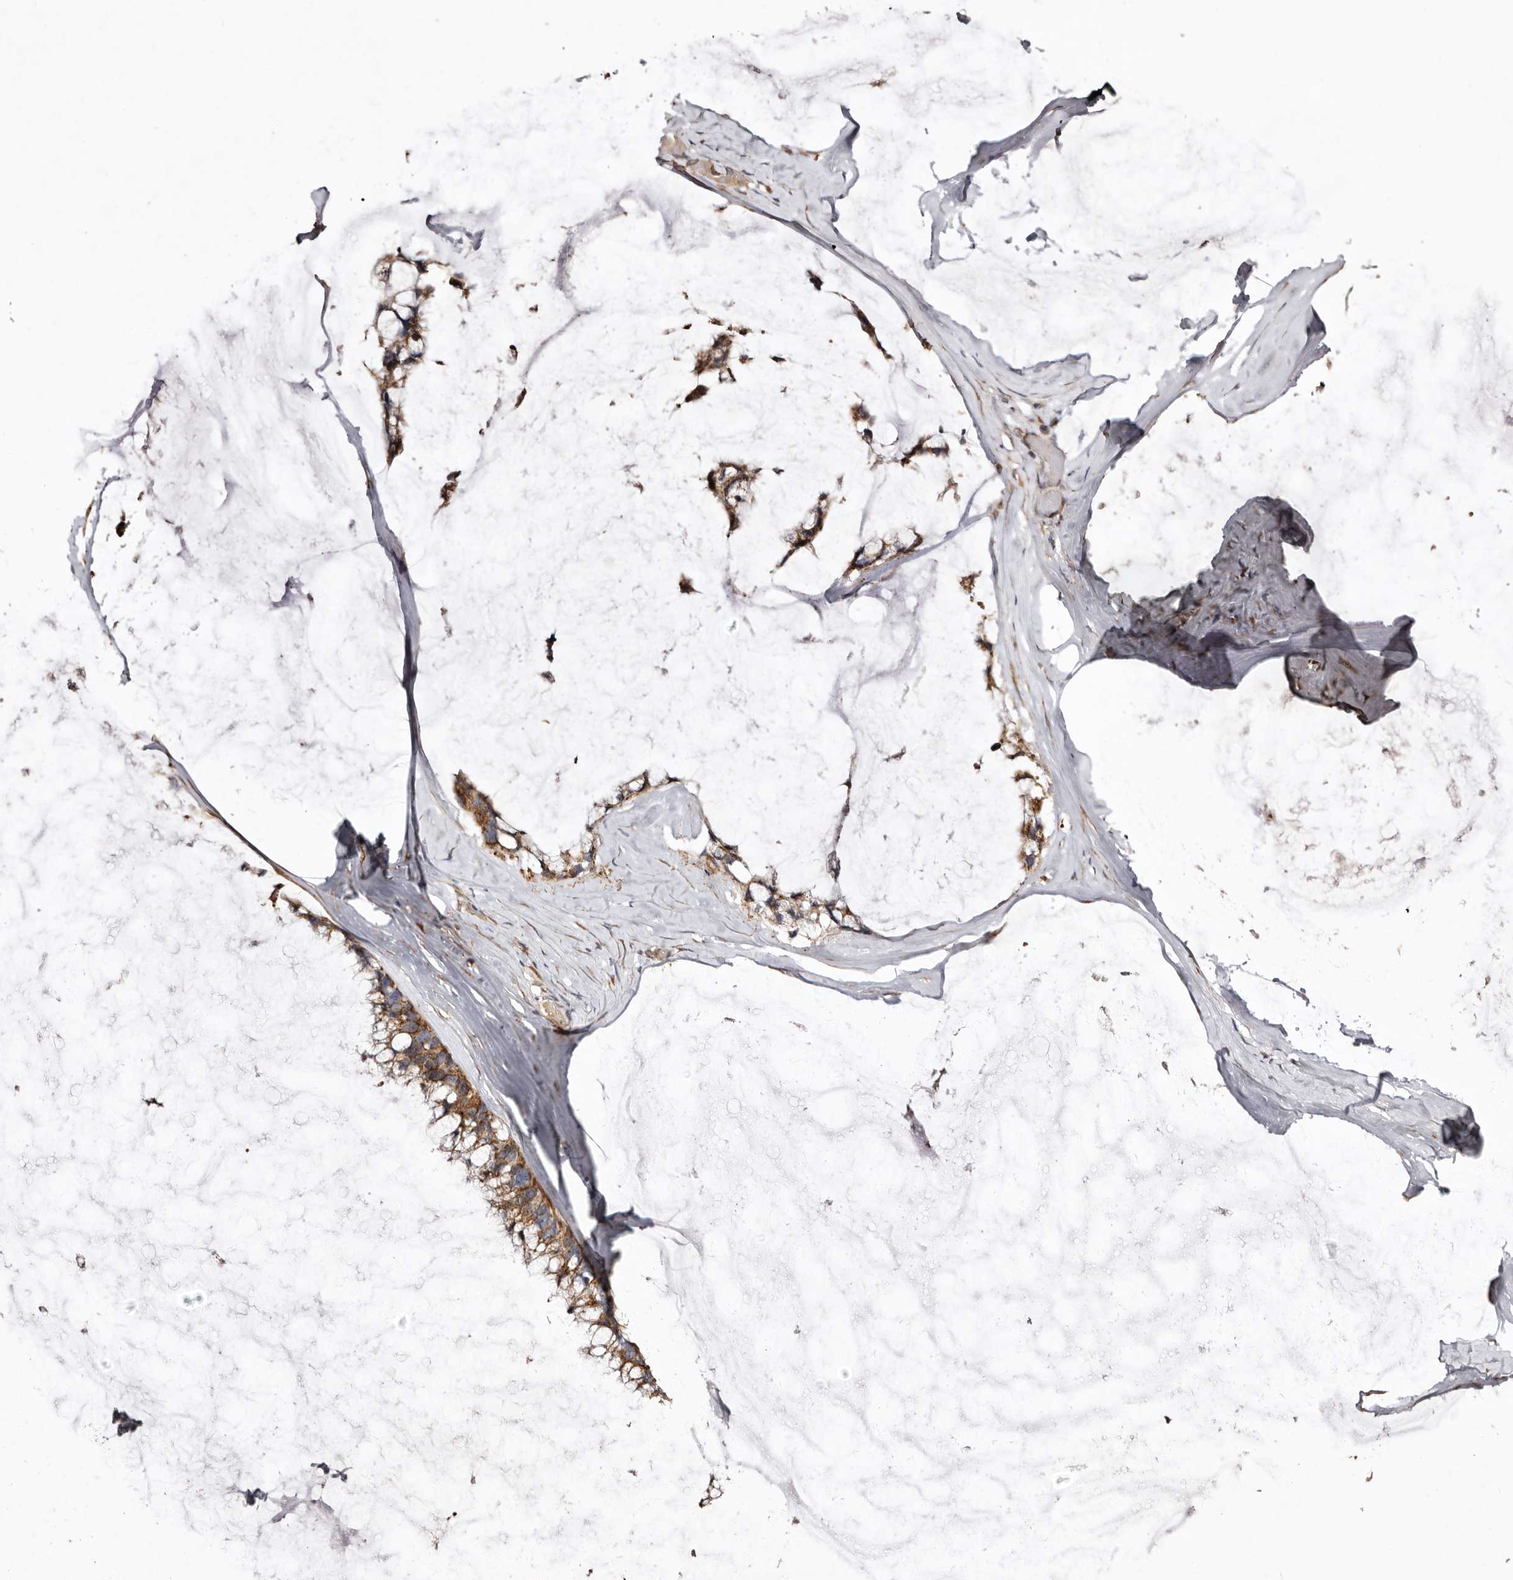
{"staining": {"intensity": "moderate", "quantity": ">75%", "location": "cytoplasmic/membranous"}, "tissue": "ovarian cancer", "cell_type": "Tumor cells", "image_type": "cancer", "snomed": [{"axis": "morphology", "description": "Cystadenocarcinoma, mucinous, NOS"}, {"axis": "topography", "description": "Ovary"}], "caption": "Mucinous cystadenocarcinoma (ovarian) stained for a protein demonstrates moderate cytoplasmic/membranous positivity in tumor cells.", "gene": "MACC1", "patient": {"sex": "female", "age": 39}}